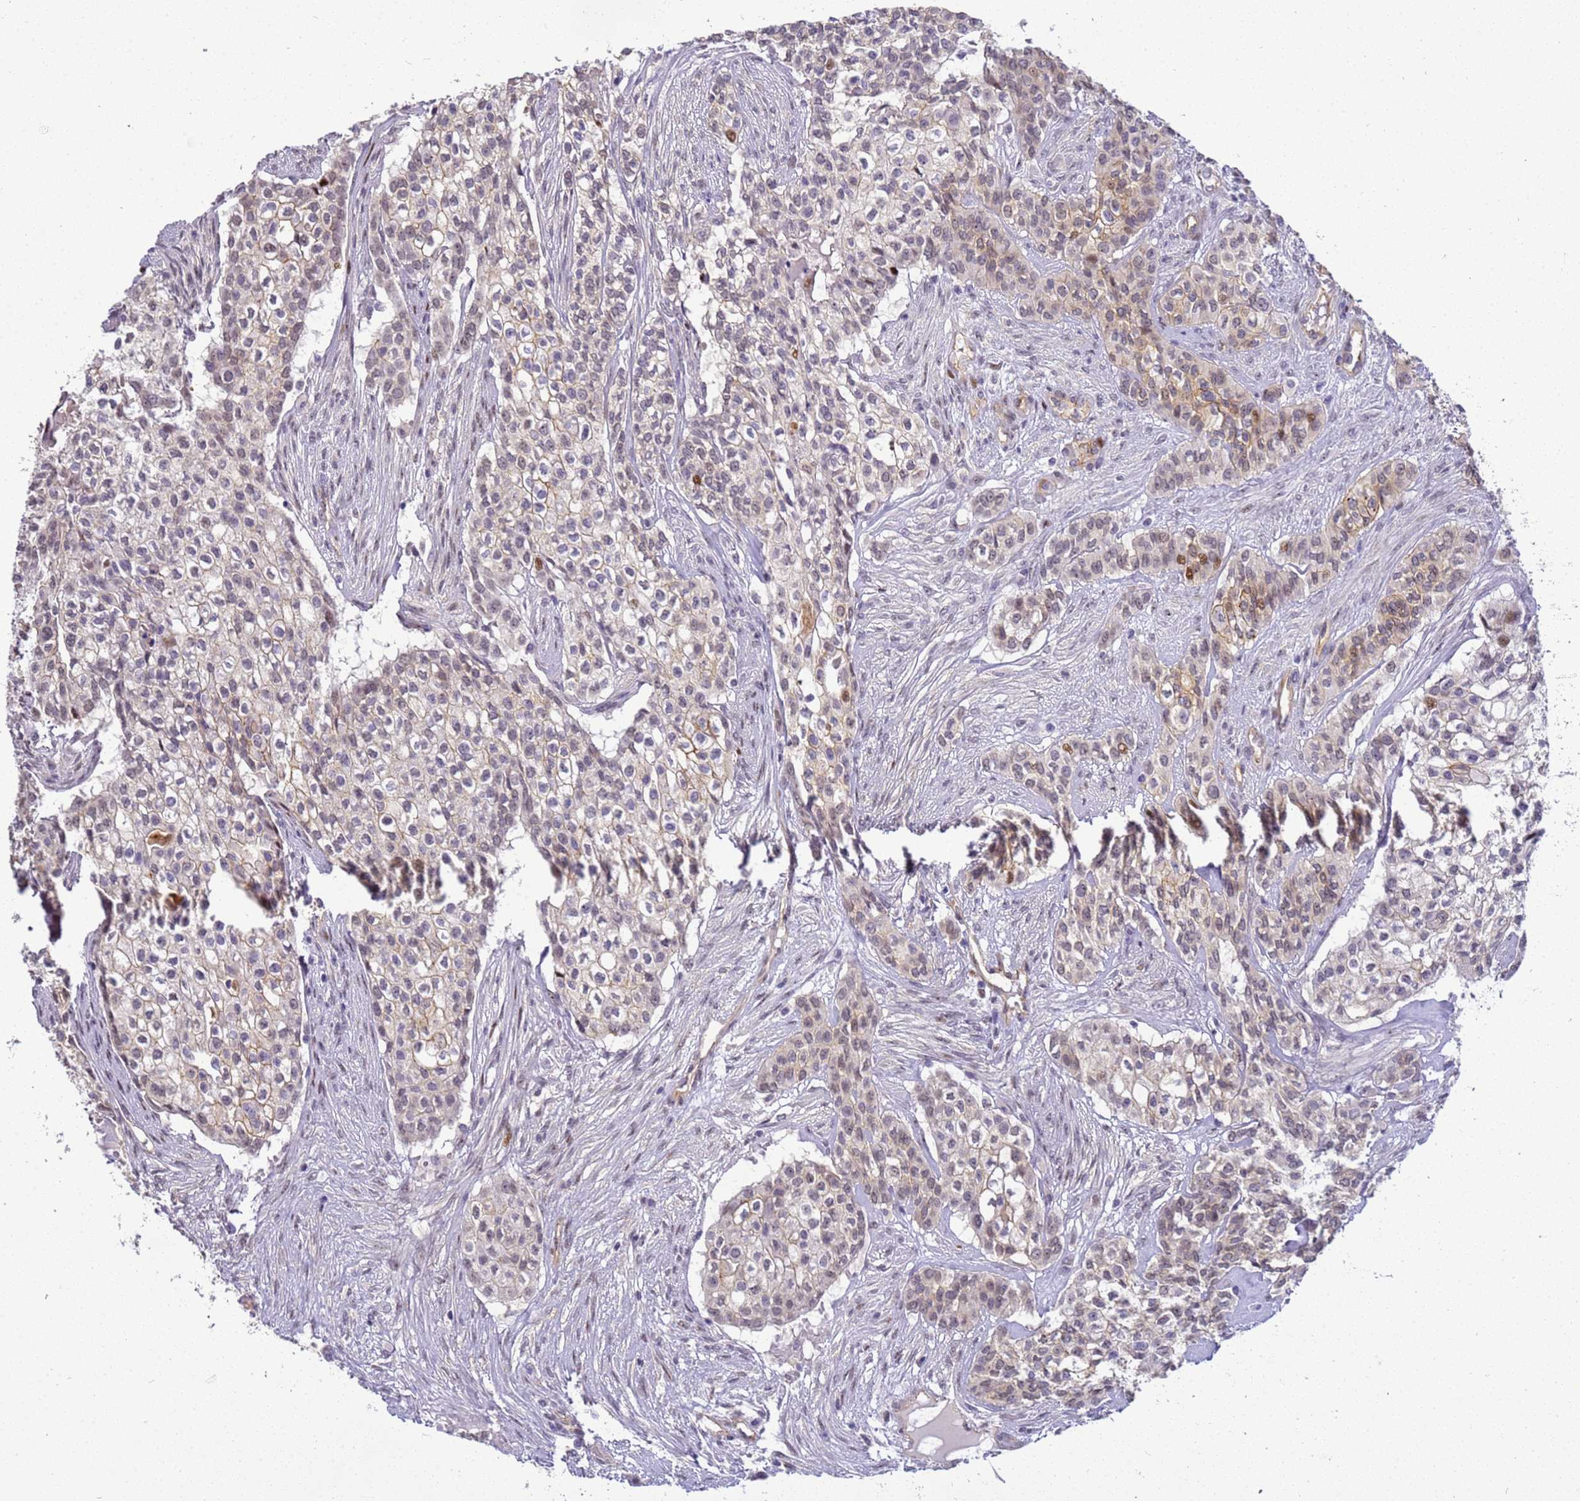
{"staining": {"intensity": "weak", "quantity": "<25%", "location": "cytoplasmic/membranous,nuclear"}, "tissue": "head and neck cancer", "cell_type": "Tumor cells", "image_type": "cancer", "snomed": [{"axis": "morphology", "description": "Adenocarcinoma, NOS"}, {"axis": "topography", "description": "Head-Neck"}], "caption": "Protein analysis of head and neck adenocarcinoma demonstrates no significant staining in tumor cells.", "gene": "GON4L", "patient": {"sex": "male", "age": 81}}